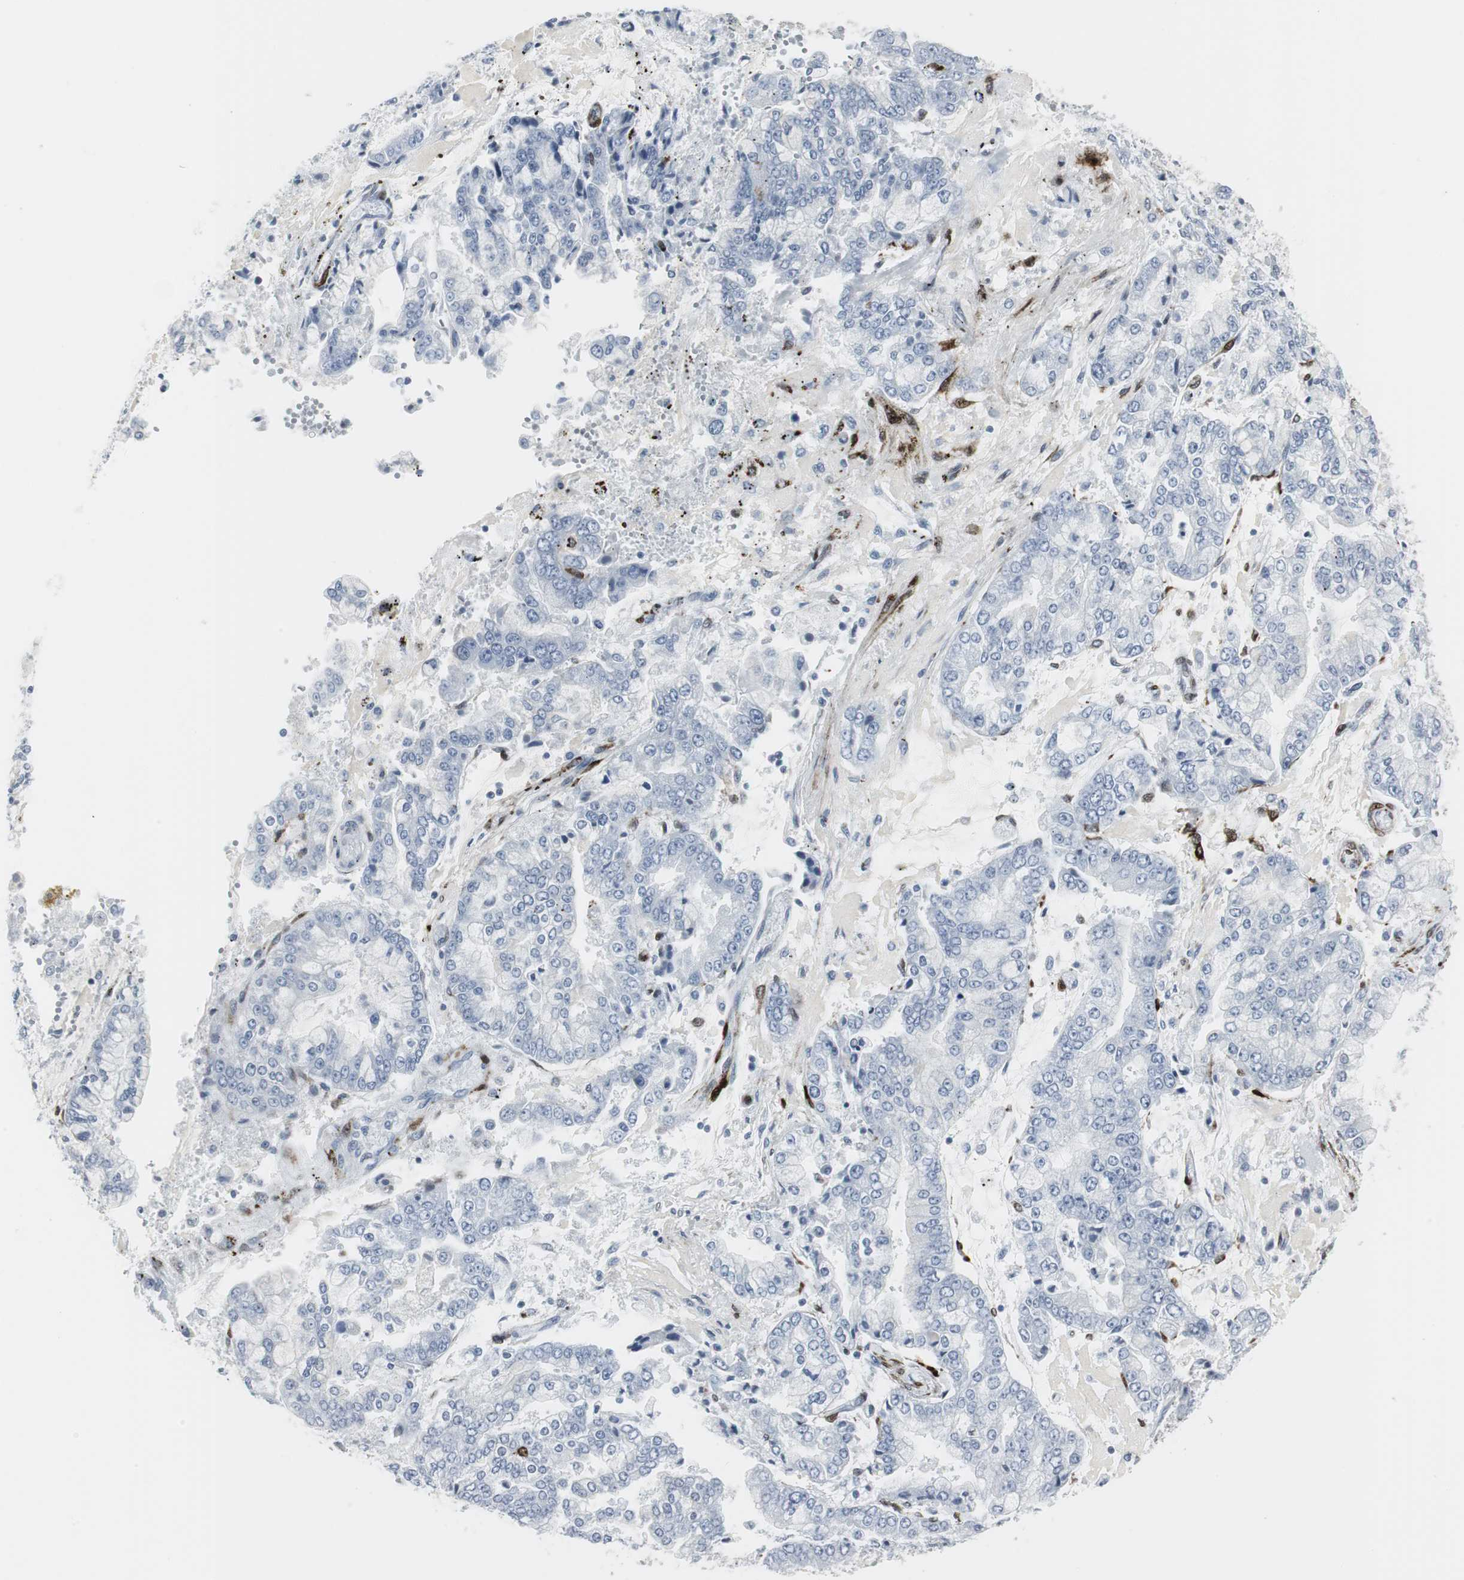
{"staining": {"intensity": "negative", "quantity": "none", "location": "none"}, "tissue": "stomach cancer", "cell_type": "Tumor cells", "image_type": "cancer", "snomed": [{"axis": "morphology", "description": "Adenocarcinoma, NOS"}, {"axis": "topography", "description": "Stomach"}], "caption": "The image demonstrates no significant expression in tumor cells of stomach adenocarcinoma. Brightfield microscopy of immunohistochemistry (IHC) stained with DAB (3,3'-diaminobenzidine) (brown) and hematoxylin (blue), captured at high magnification.", "gene": "PPP1R14A", "patient": {"sex": "male", "age": 76}}